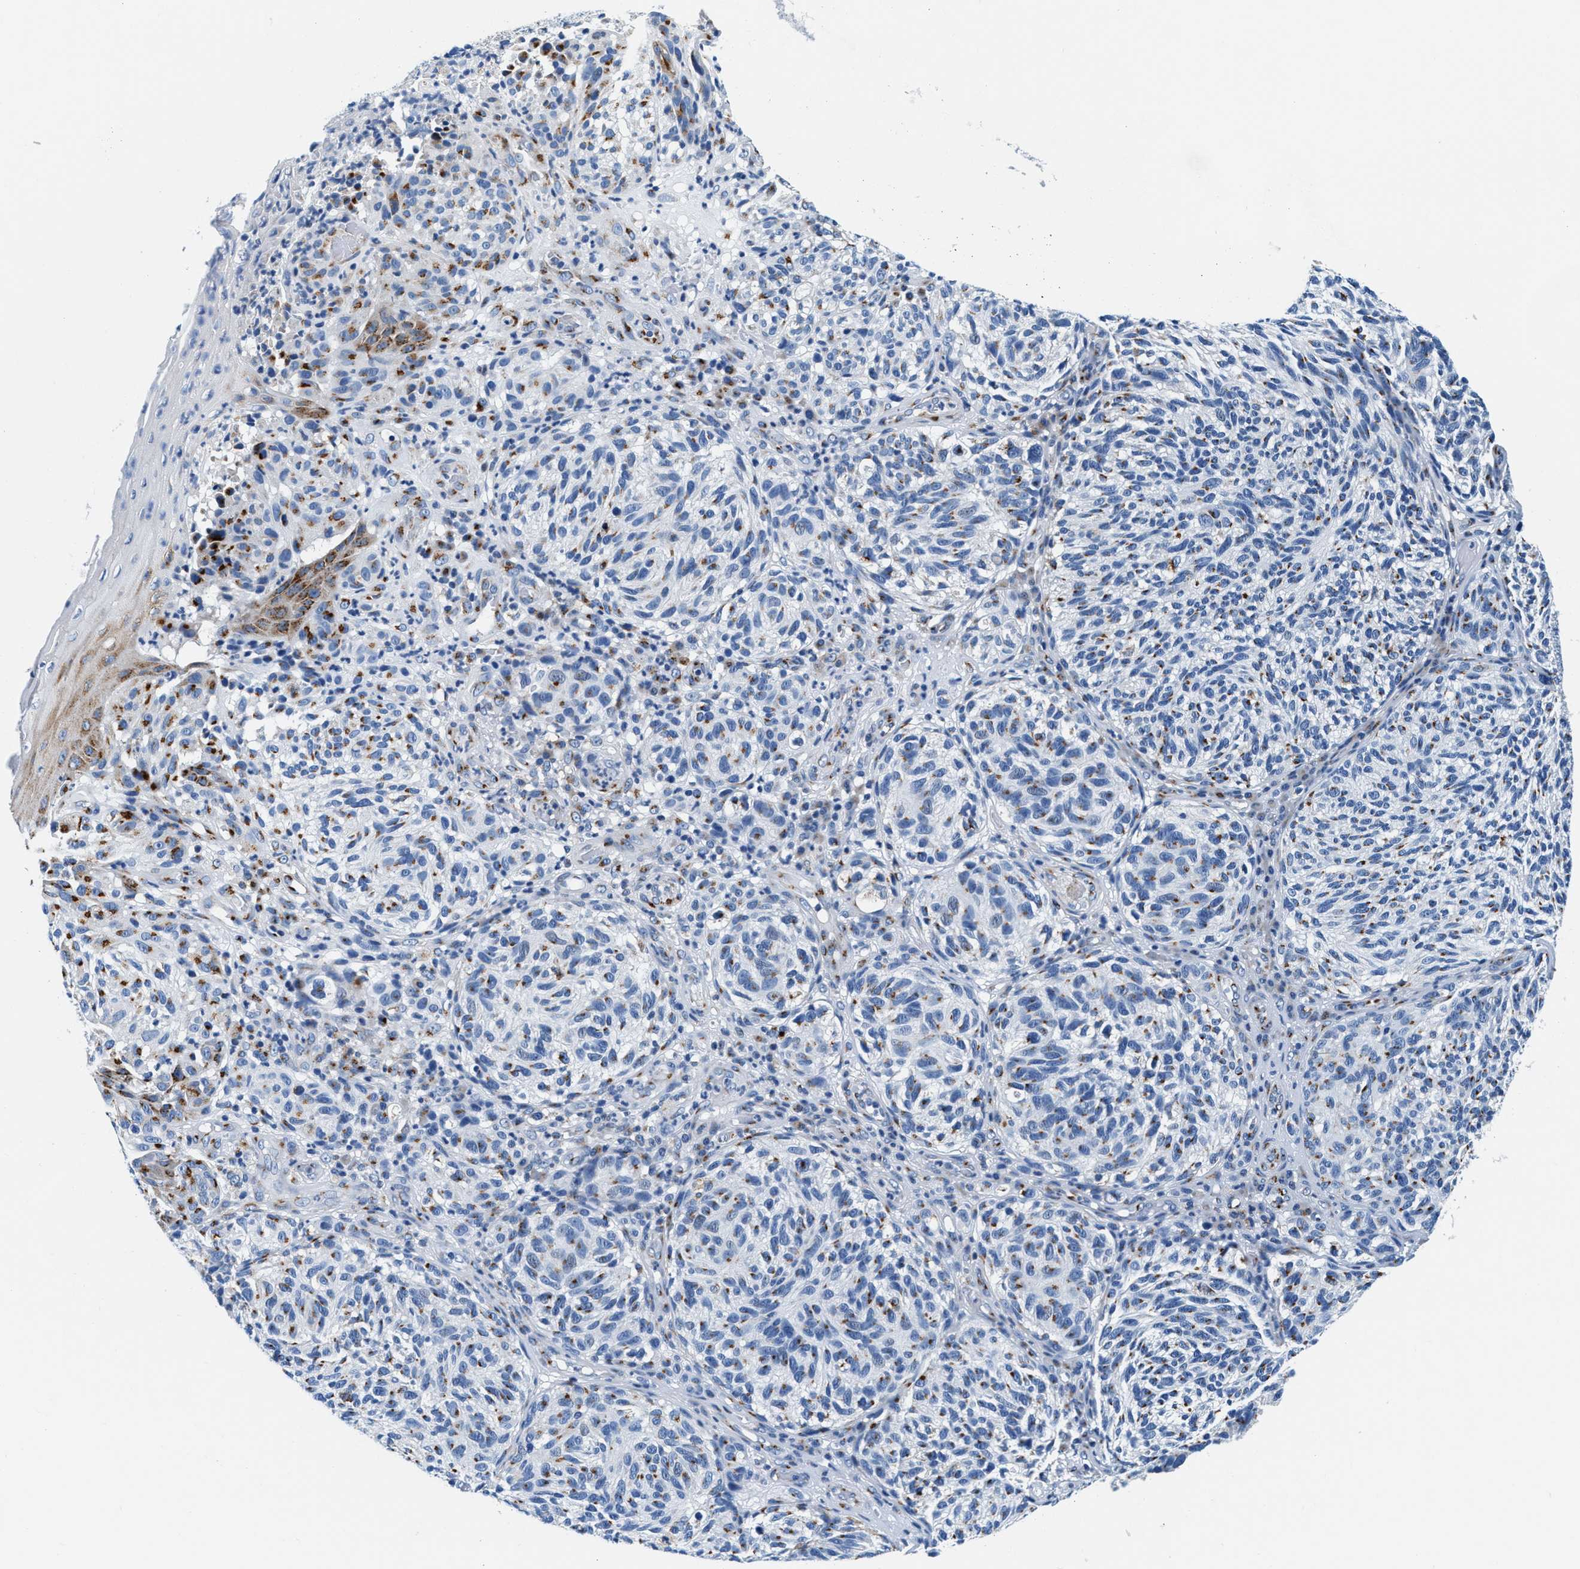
{"staining": {"intensity": "moderate", "quantity": ">75%", "location": "cytoplasmic/membranous"}, "tissue": "melanoma", "cell_type": "Tumor cells", "image_type": "cancer", "snomed": [{"axis": "morphology", "description": "Malignant melanoma, NOS"}, {"axis": "topography", "description": "Skin"}], "caption": "Protein staining by immunohistochemistry demonstrates moderate cytoplasmic/membranous staining in approximately >75% of tumor cells in melanoma. The staining is performed using DAB (3,3'-diaminobenzidine) brown chromogen to label protein expression. The nuclei are counter-stained blue using hematoxylin.", "gene": "VPS53", "patient": {"sex": "female", "age": 73}}